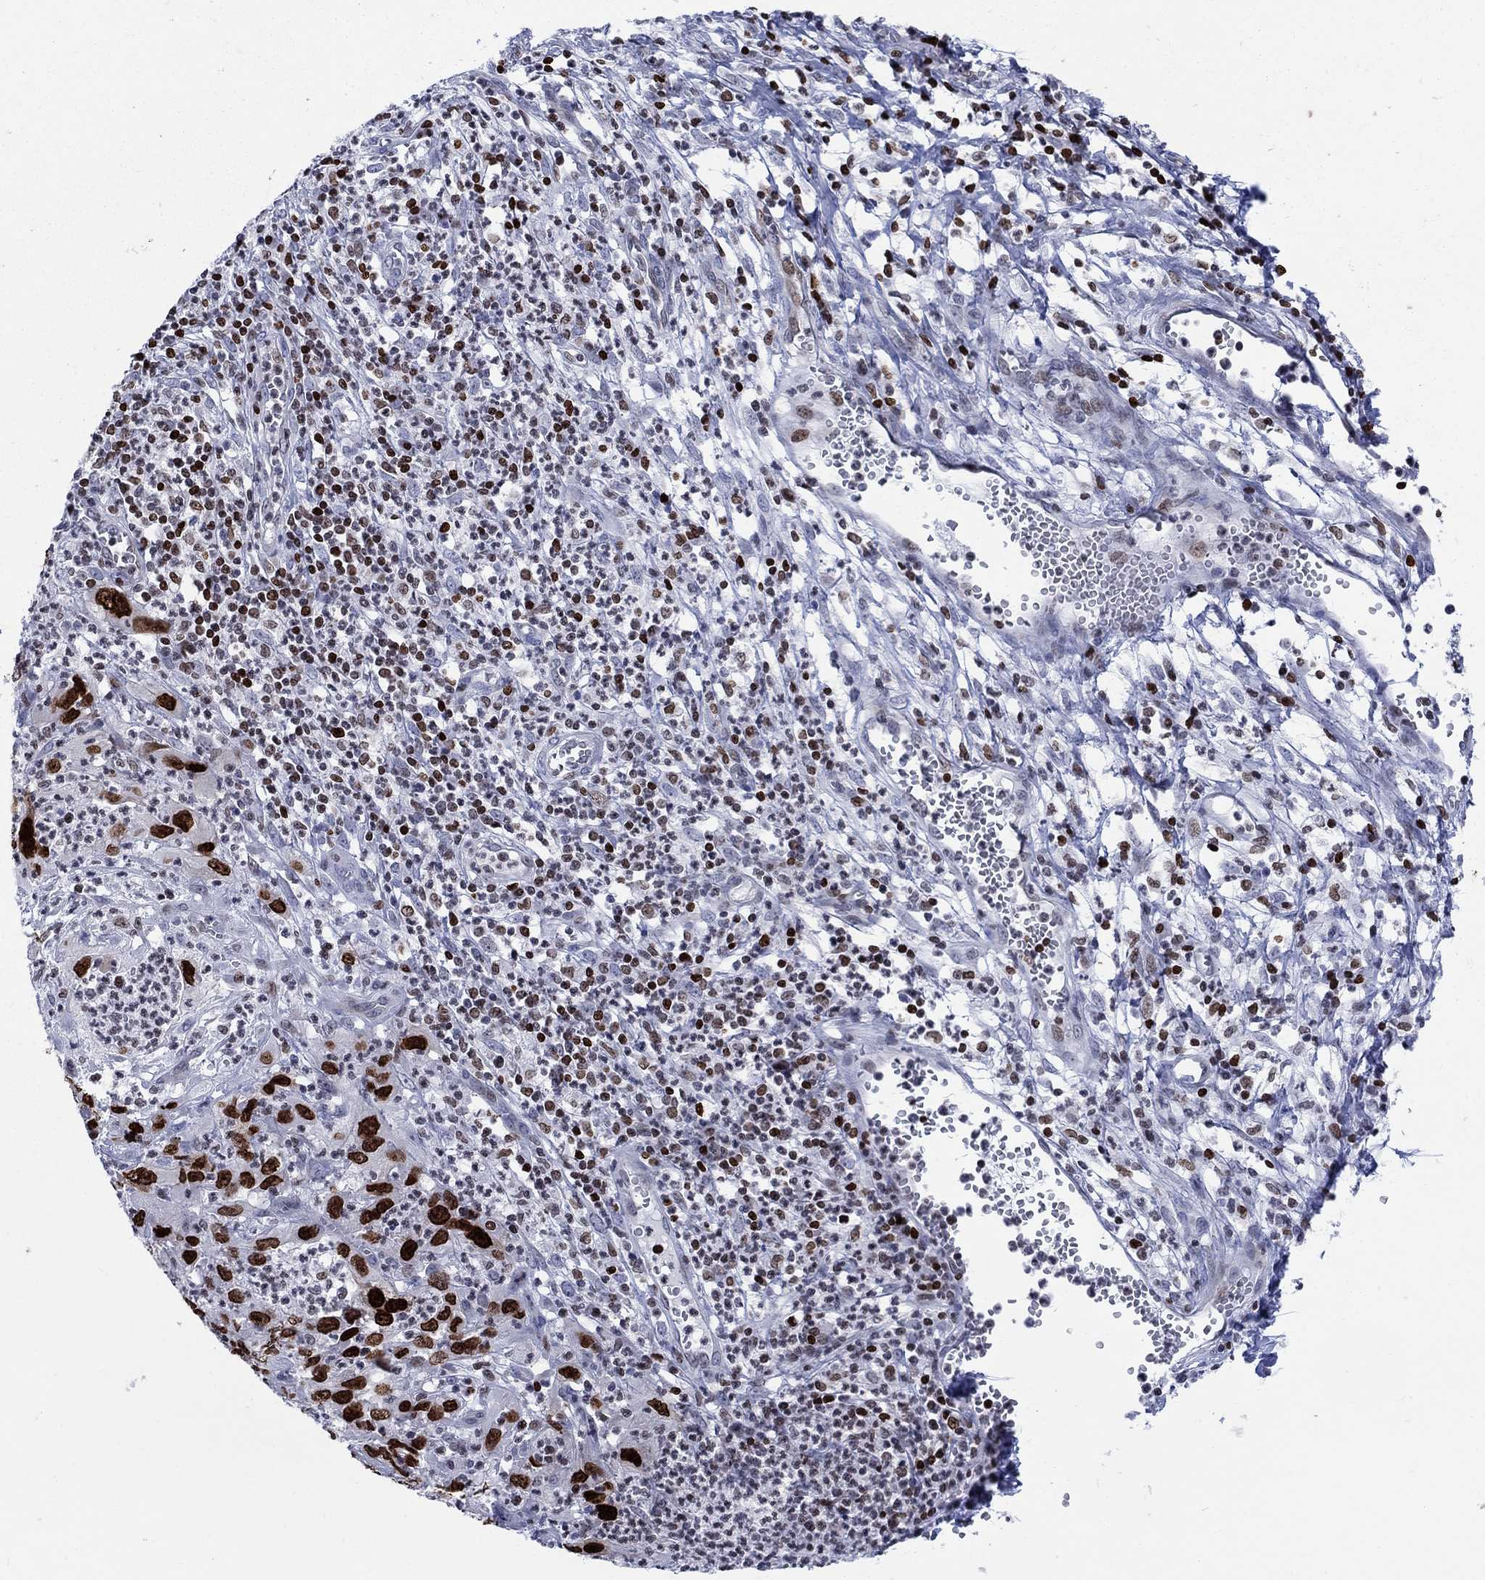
{"staining": {"intensity": "strong", "quantity": ">75%", "location": "nuclear"}, "tissue": "cervical cancer", "cell_type": "Tumor cells", "image_type": "cancer", "snomed": [{"axis": "morphology", "description": "Squamous cell carcinoma, NOS"}, {"axis": "topography", "description": "Cervix"}], "caption": "Protein staining shows strong nuclear staining in approximately >75% of tumor cells in cervical squamous cell carcinoma. Using DAB (brown) and hematoxylin (blue) stains, captured at high magnification using brightfield microscopy.", "gene": "HMGA1", "patient": {"sex": "female", "age": 32}}